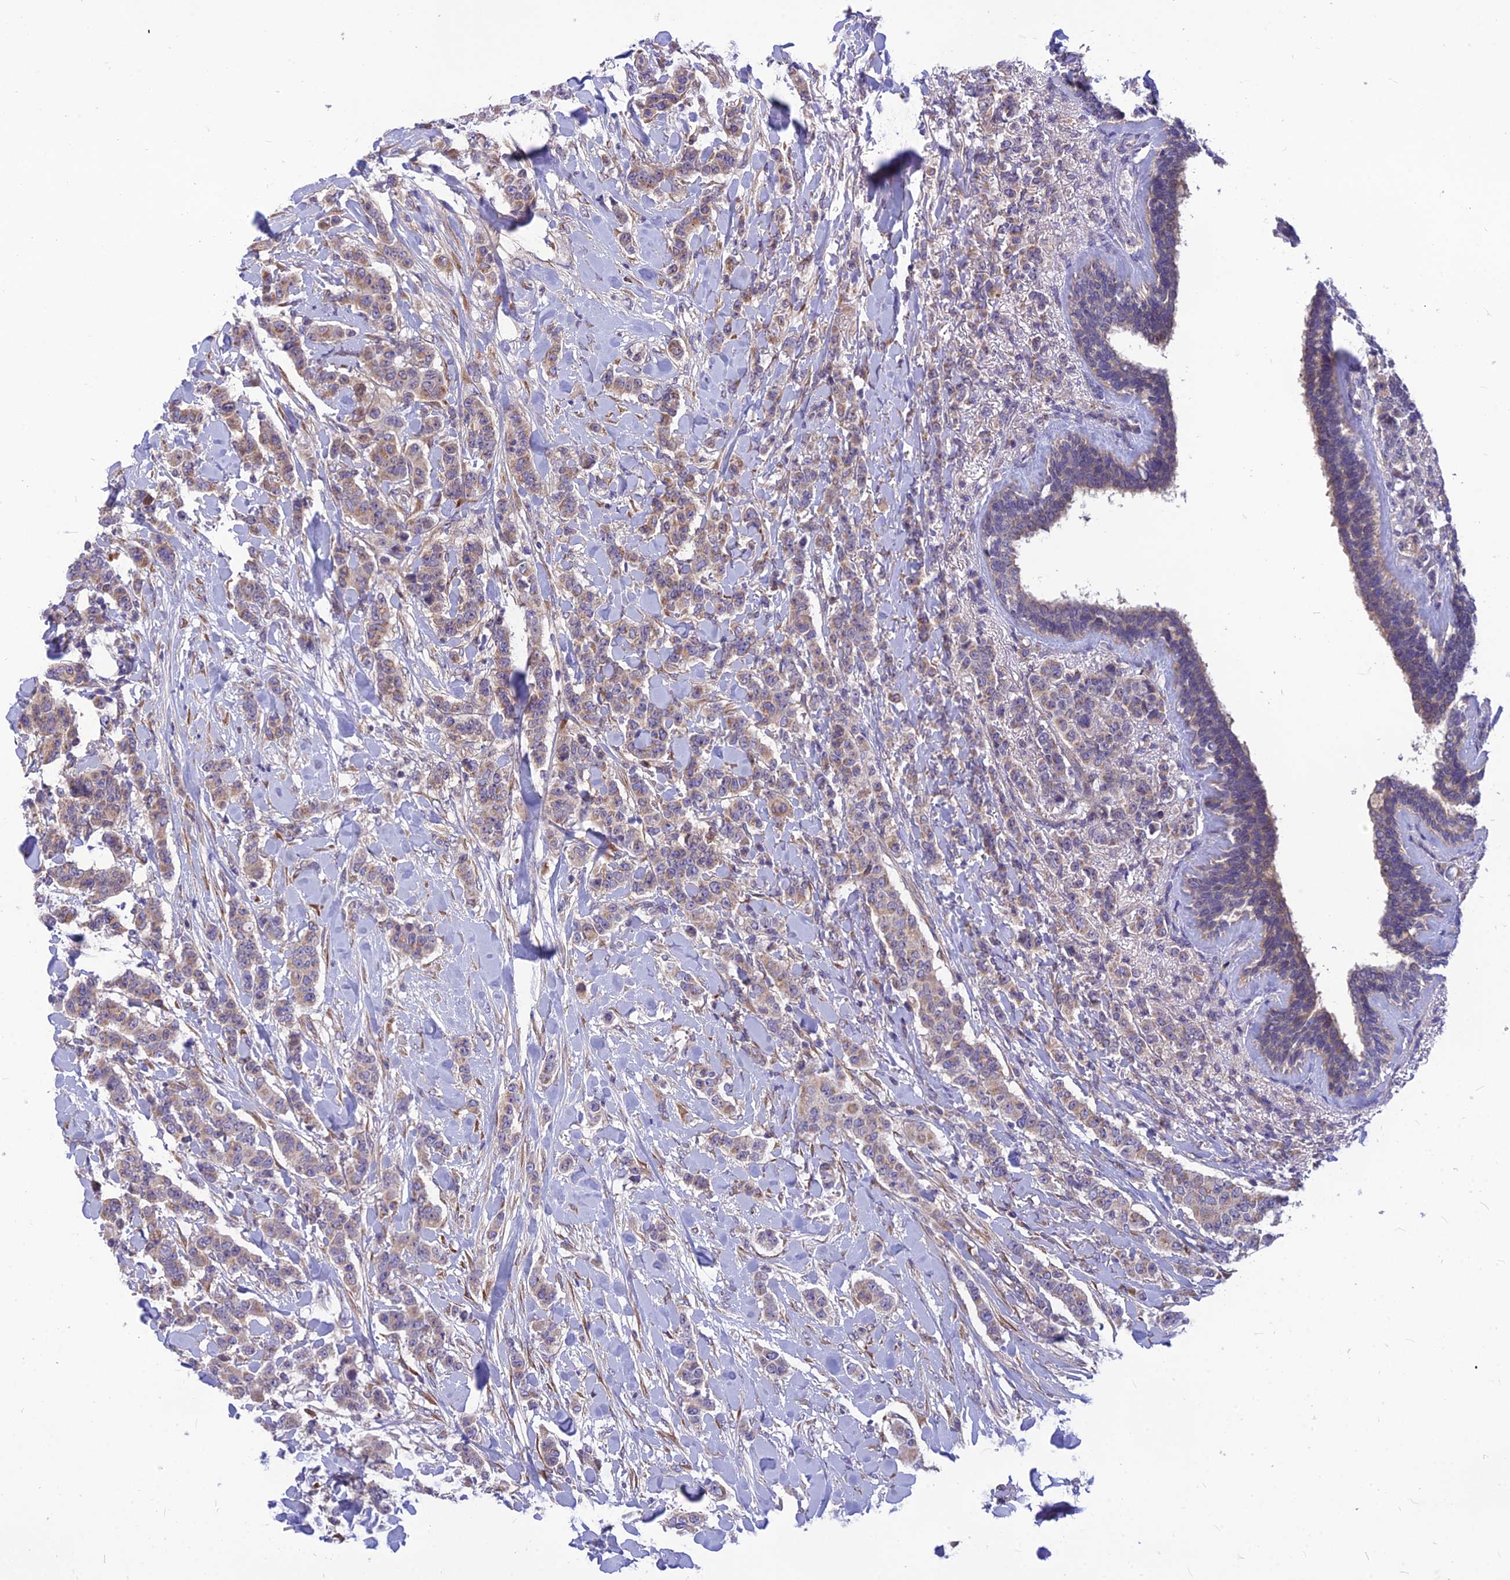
{"staining": {"intensity": "moderate", "quantity": "<25%", "location": "cytoplasmic/membranous"}, "tissue": "breast cancer", "cell_type": "Tumor cells", "image_type": "cancer", "snomed": [{"axis": "morphology", "description": "Duct carcinoma"}, {"axis": "topography", "description": "Breast"}], "caption": "Protein expression analysis of human breast infiltrating ductal carcinoma reveals moderate cytoplasmic/membranous positivity in about <25% of tumor cells.", "gene": "PTCD2", "patient": {"sex": "female", "age": 40}}